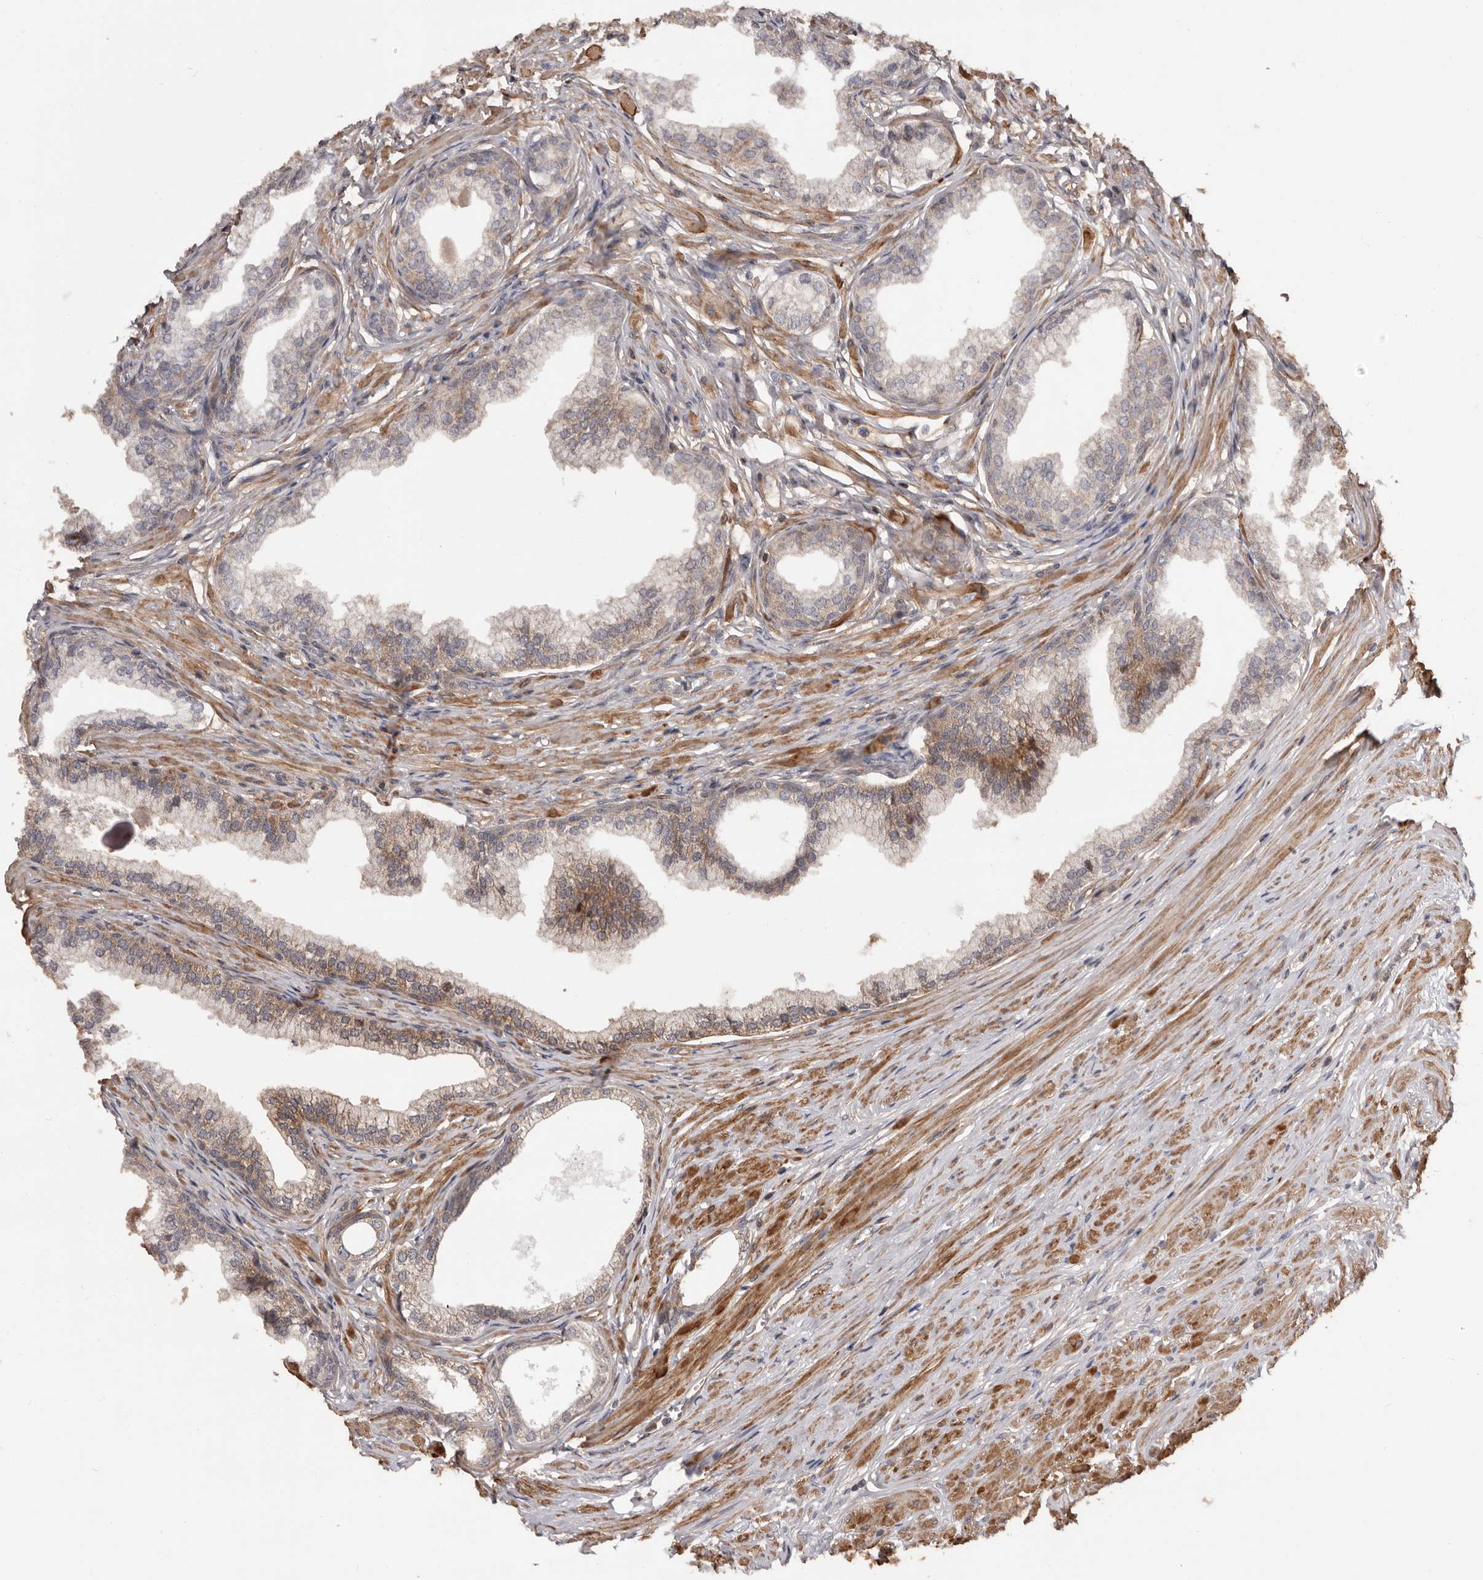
{"staining": {"intensity": "moderate", "quantity": "<25%", "location": "cytoplasmic/membranous"}, "tissue": "prostate", "cell_type": "Glandular cells", "image_type": "normal", "snomed": [{"axis": "morphology", "description": "Normal tissue, NOS"}, {"axis": "morphology", "description": "Urothelial carcinoma, Low grade"}, {"axis": "topography", "description": "Urinary bladder"}, {"axis": "topography", "description": "Prostate"}], "caption": "Unremarkable prostate demonstrates moderate cytoplasmic/membranous positivity in approximately <25% of glandular cells, visualized by immunohistochemistry.", "gene": "ADAMTS2", "patient": {"sex": "male", "age": 60}}